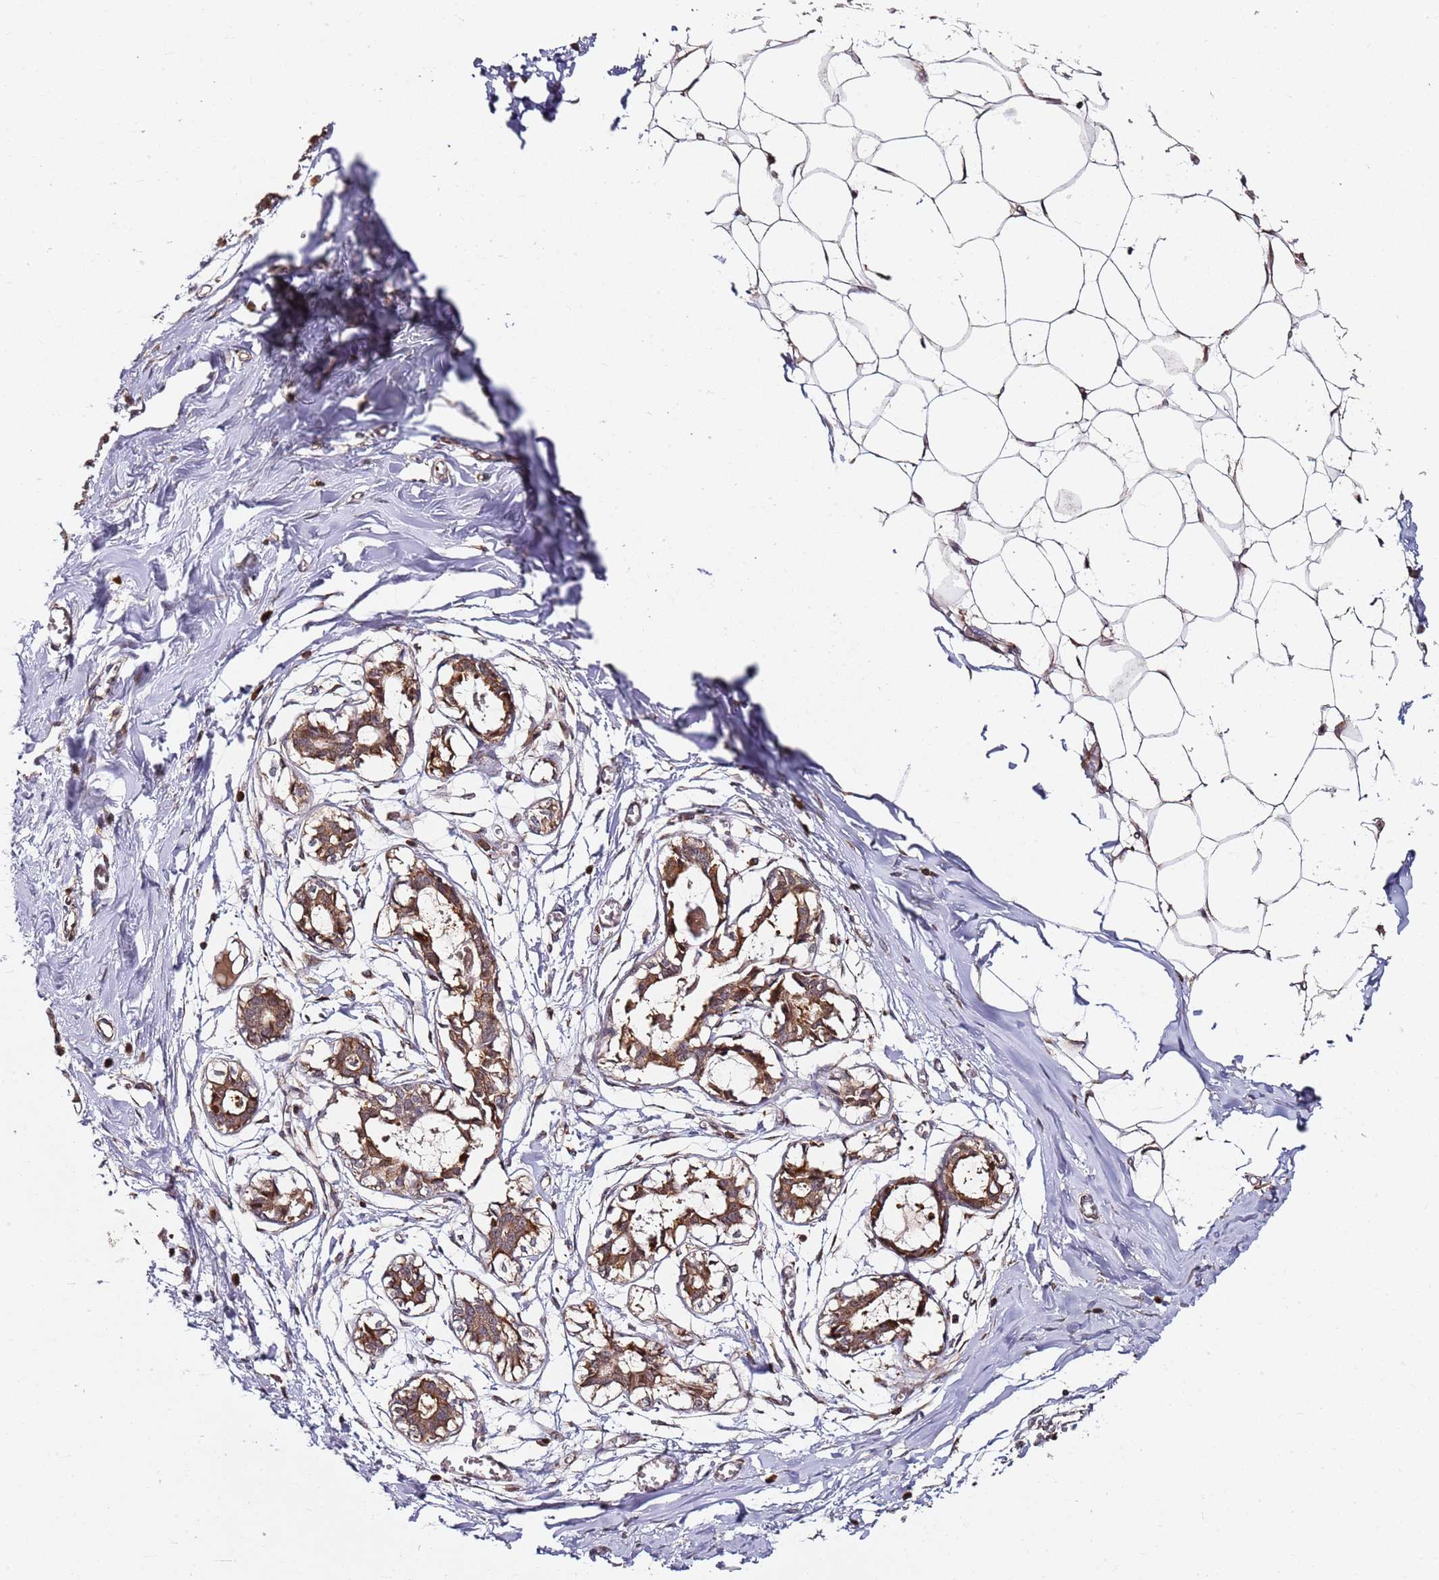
{"staining": {"intensity": "moderate", "quantity": ">75%", "location": "cytoplasmic/membranous"}, "tissue": "breast", "cell_type": "Adipocytes", "image_type": "normal", "snomed": [{"axis": "morphology", "description": "Normal tissue, NOS"}, {"axis": "topography", "description": "Breast"}], "caption": "This photomicrograph displays immunohistochemistry staining of normal human breast, with medium moderate cytoplasmic/membranous positivity in about >75% of adipocytes.", "gene": "PRMT7", "patient": {"sex": "female", "age": 27}}